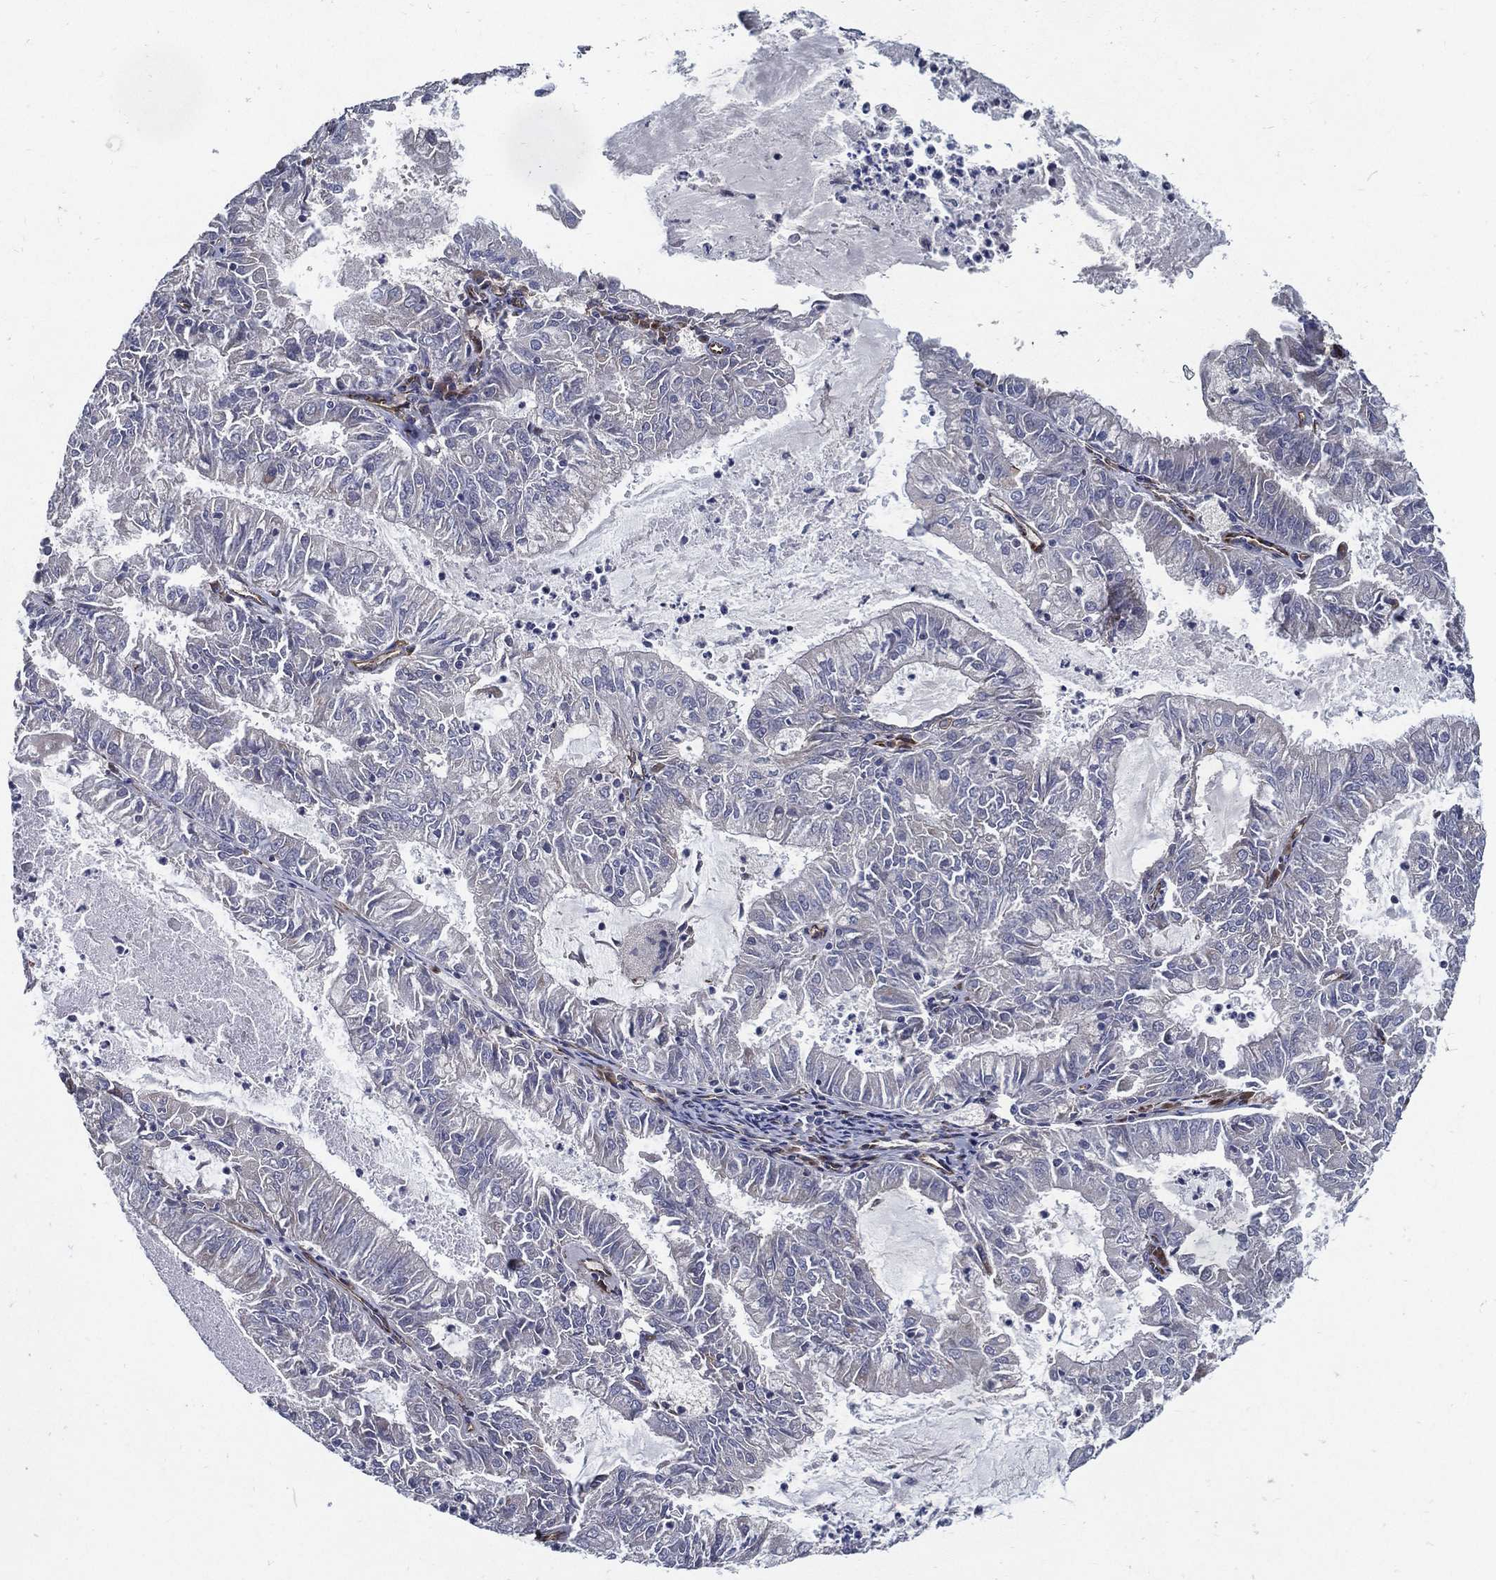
{"staining": {"intensity": "negative", "quantity": "none", "location": "none"}, "tissue": "endometrial cancer", "cell_type": "Tumor cells", "image_type": "cancer", "snomed": [{"axis": "morphology", "description": "Adenocarcinoma, NOS"}, {"axis": "topography", "description": "Endometrium"}], "caption": "High power microscopy micrograph of an IHC micrograph of adenocarcinoma (endometrial), revealing no significant positivity in tumor cells. Nuclei are stained in blue.", "gene": "ARHGAP11A", "patient": {"sex": "female", "age": 57}}